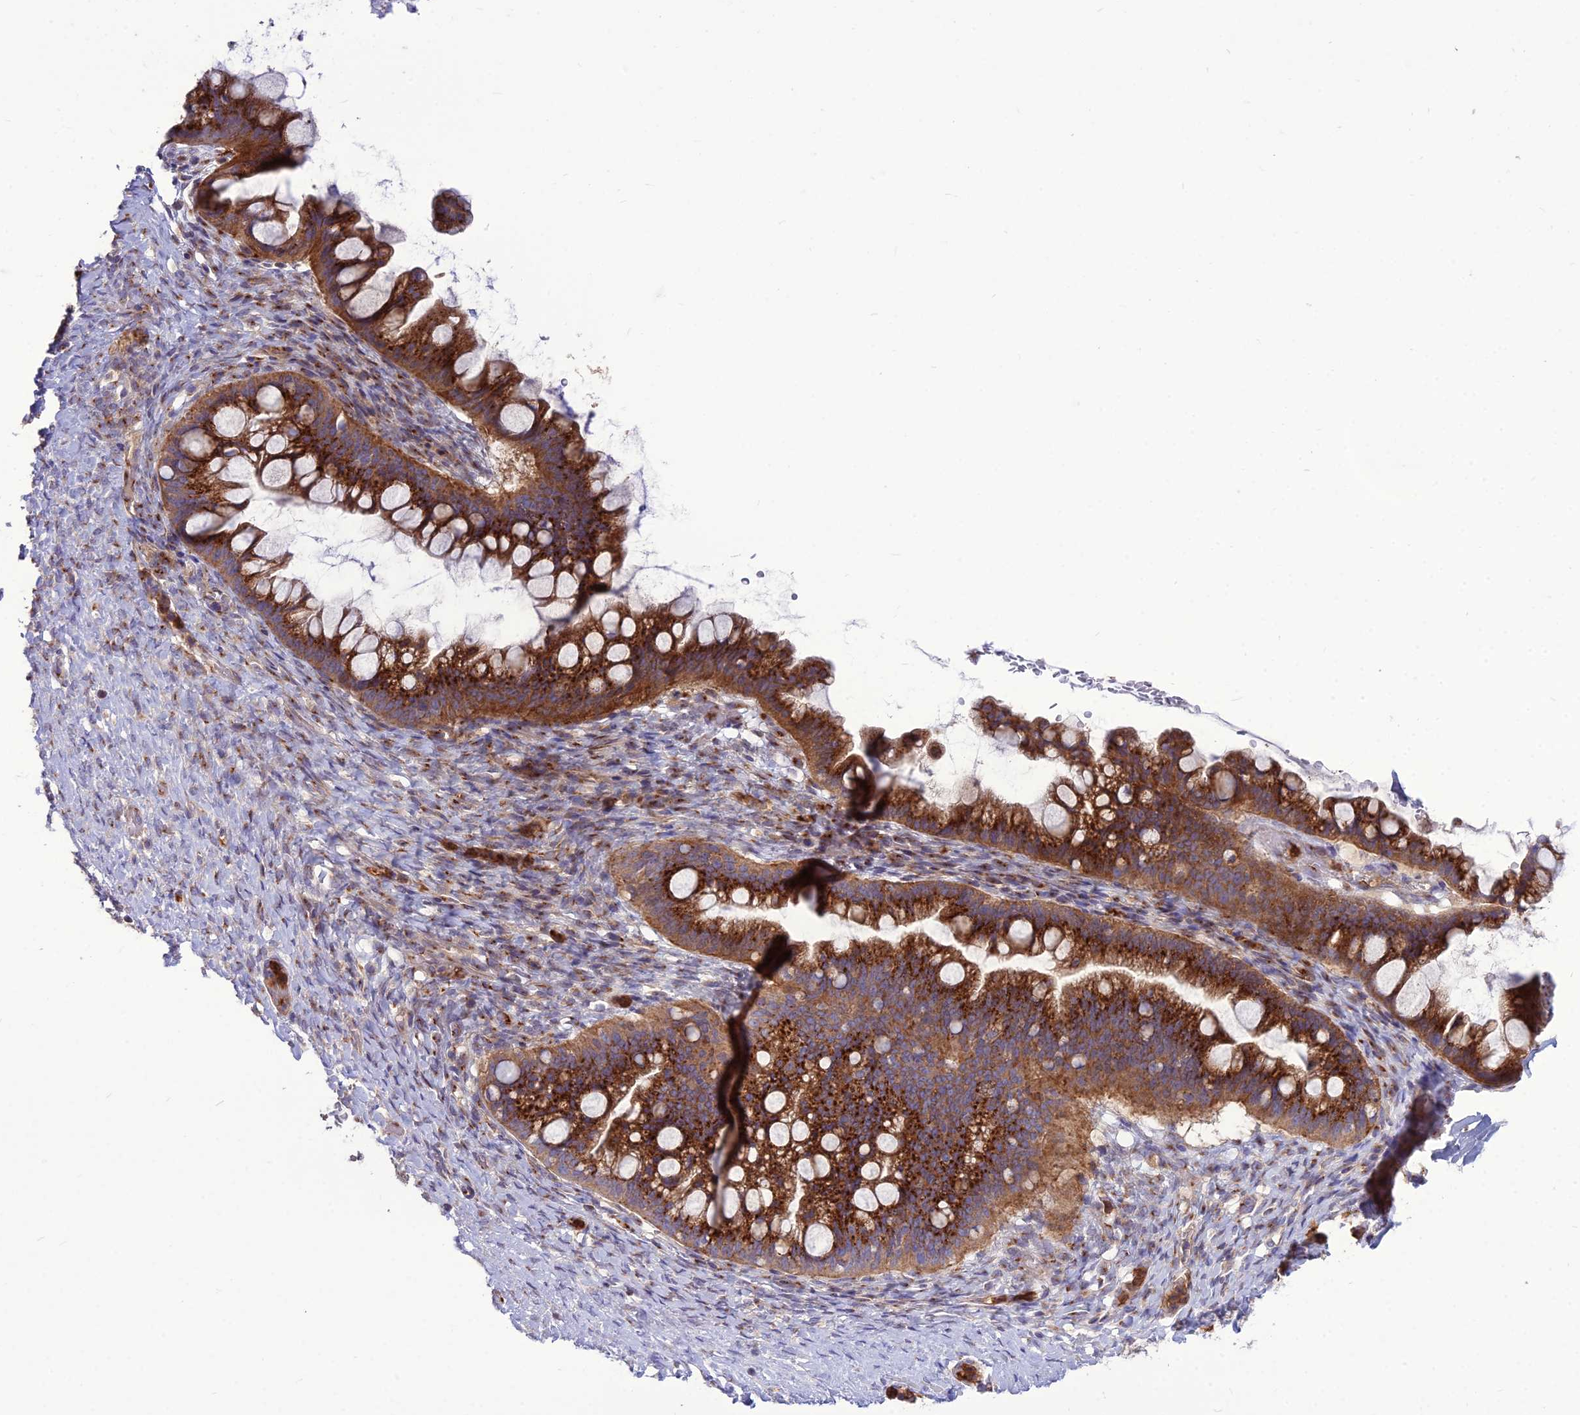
{"staining": {"intensity": "strong", "quantity": ">75%", "location": "cytoplasmic/membranous"}, "tissue": "ovarian cancer", "cell_type": "Tumor cells", "image_type": "cancer", "snomed": [{"axis": "morphology", "description": "Cystadenocarcinoma, mucinous, NOS"}, {"axis": "topography", "description": "Ovary"}], "caption": "Immunohistochemical staining of ovarian cancer displays high levels of strong cytoplasmic/membranous protein staining in about >75% of tumor cells.", "gene": "SPRYD7", "patient": {"sex": "female", "age": 73}}